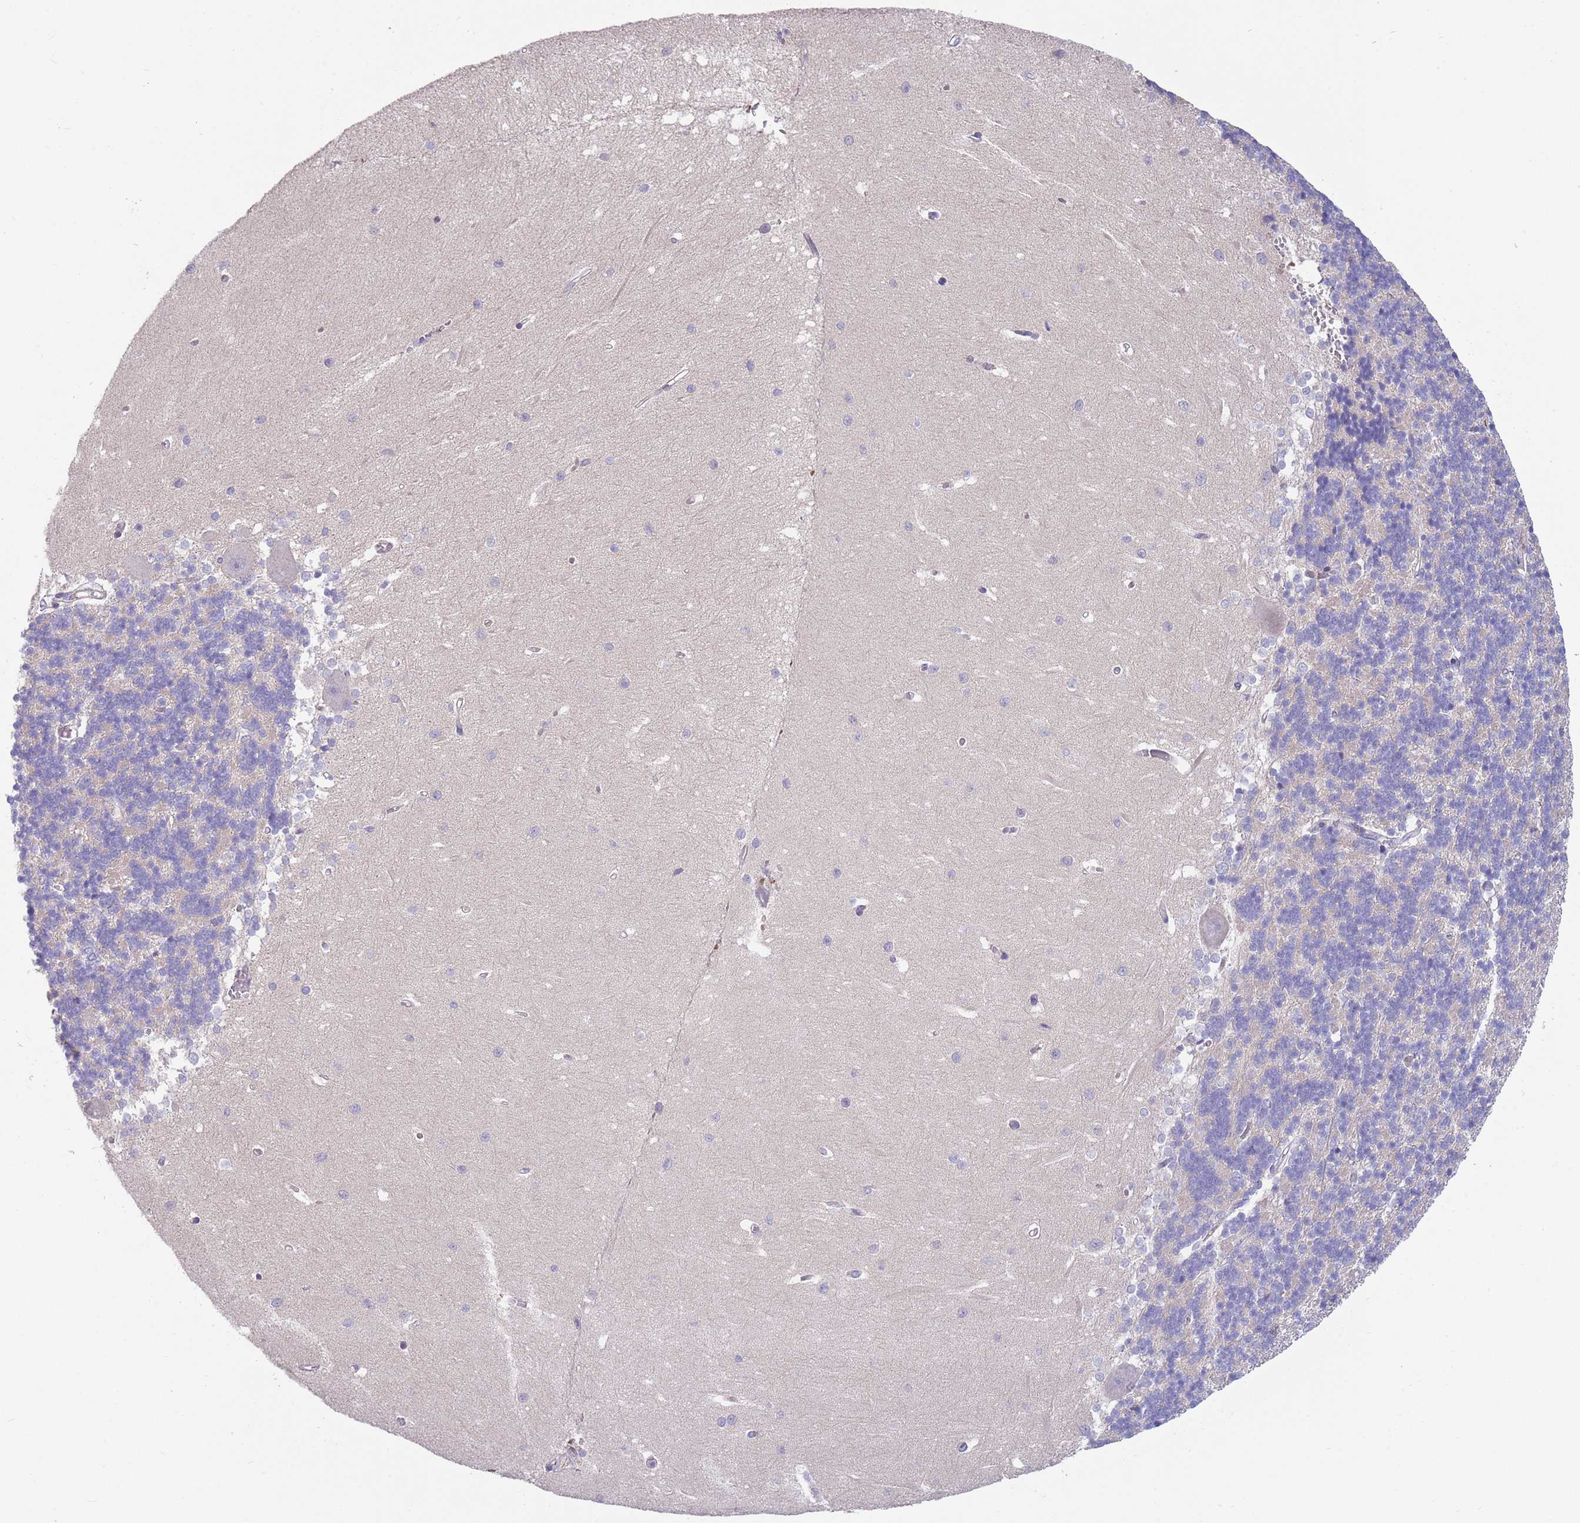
{"staining": {"intensity": "negative", "quantity": "none", "location": "none"}, "tissue": "cerebellum", "cell_type": "Cells in granular layer", "image_type": "normal", "snomed": [{"axis": "morphology", "description": "Normal tissue, NOS"}, {"axis": "topography", "description": "Cerebellum"}], "caption": "DAB (3,3'-diaminobenzidine) immunohistochemical staining of unremarkable human cerebellum shows no significant positivity in cells in granular layer. (DAB (3,3'-diaminobenzidine) immunohistochemistry (IHC) visualized using brightfield microscopy, high magnification).", "gene": "ZNF14", "patient": {"sex": "male", "age": 37}}